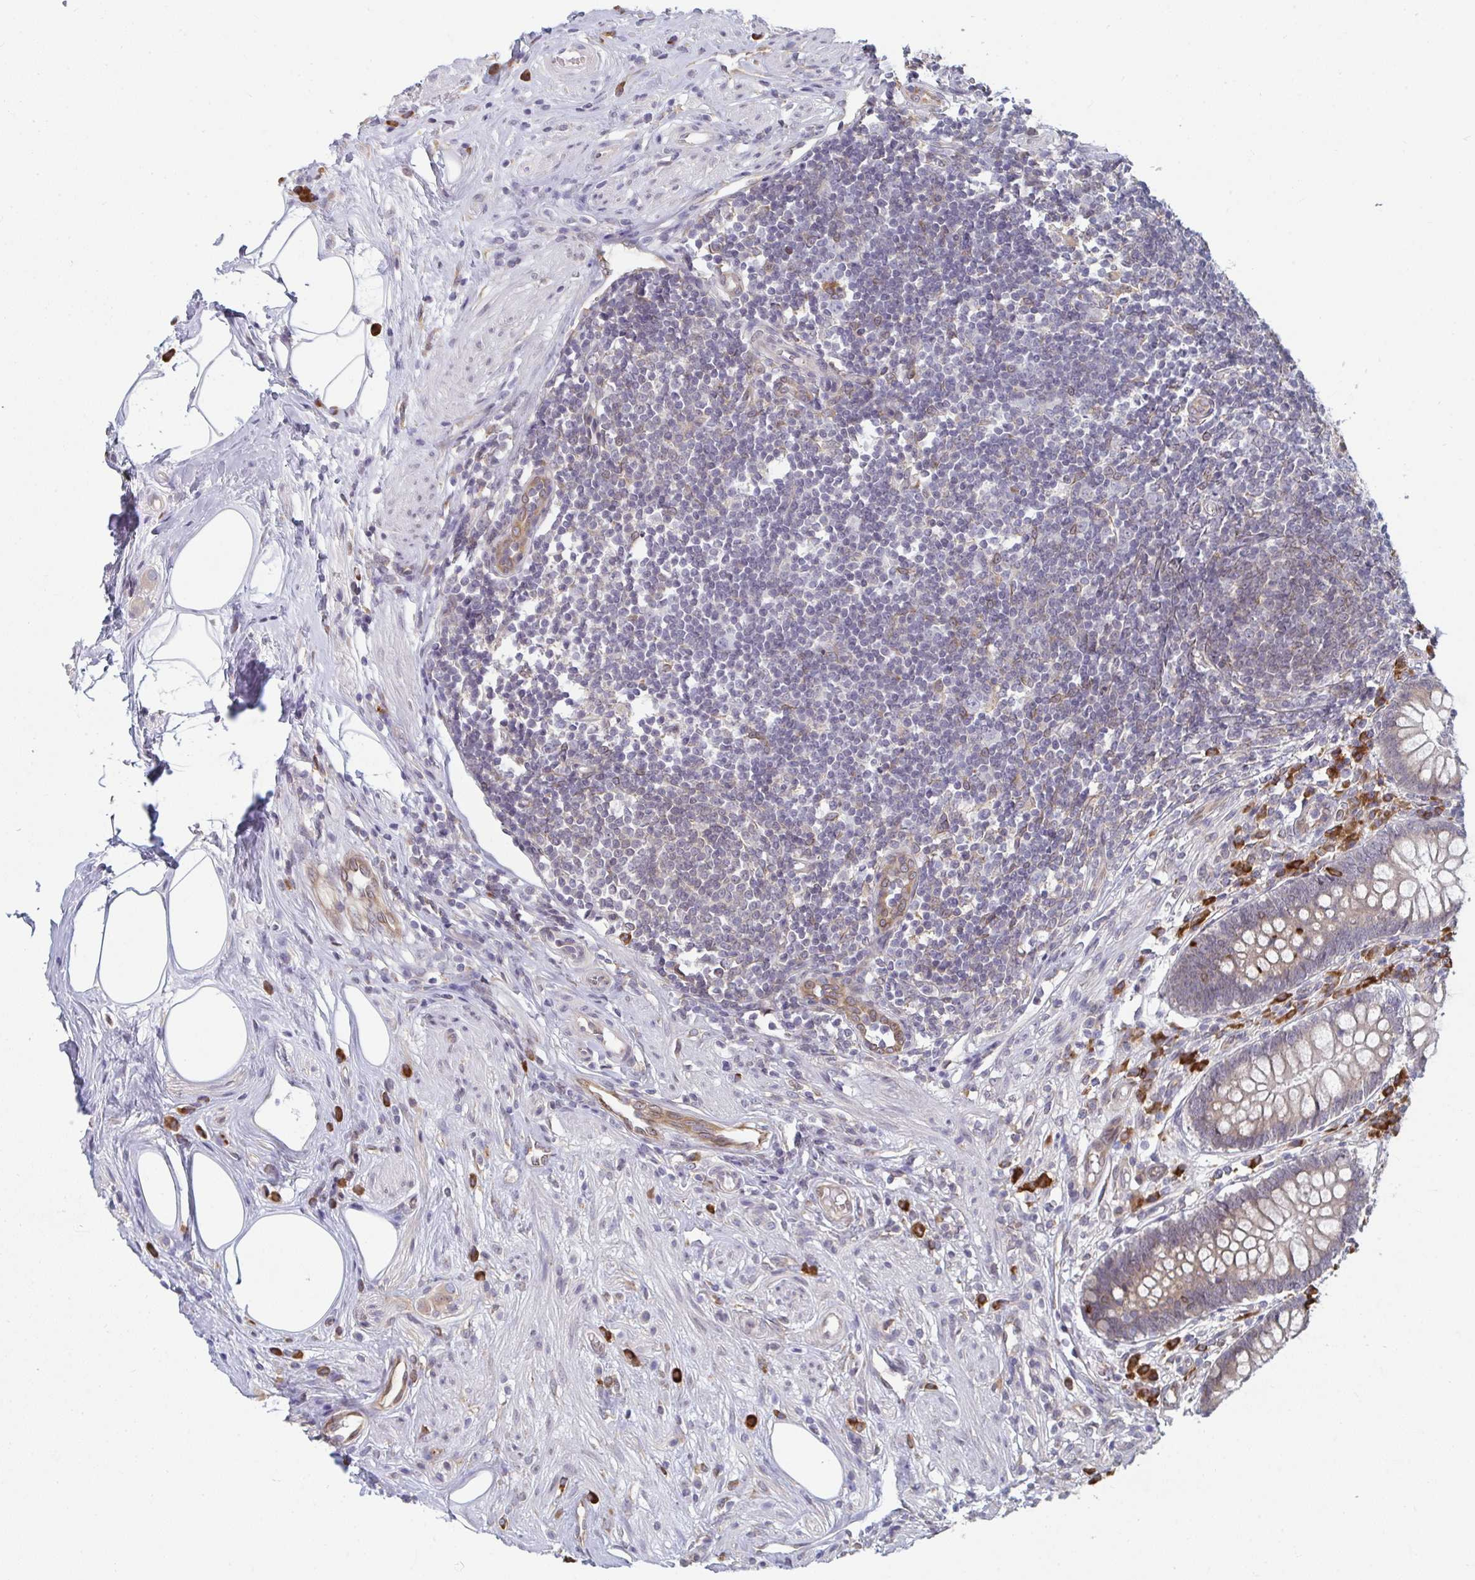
{"staining": {"intensity": "weak", "quantity": "25%-75%", "location": "cytoplasmic/membranous"}, "tissue": "appendix", "cell_type": "Glandular cells", "image_type": "normal", "snomed": [{"axis": "morphology", "description": "Normal tissue, NOS"}, {"axis": "topography", "description": "Appendix"}], "caption": "Brown immunohistochemical staining in normal human appendix shows weak cytoplasmic/membranous staining in approximately 25%-75% of glandular cells.", "gene": "LYSMD4", "patient": {"sex": "female", "age": 56}}